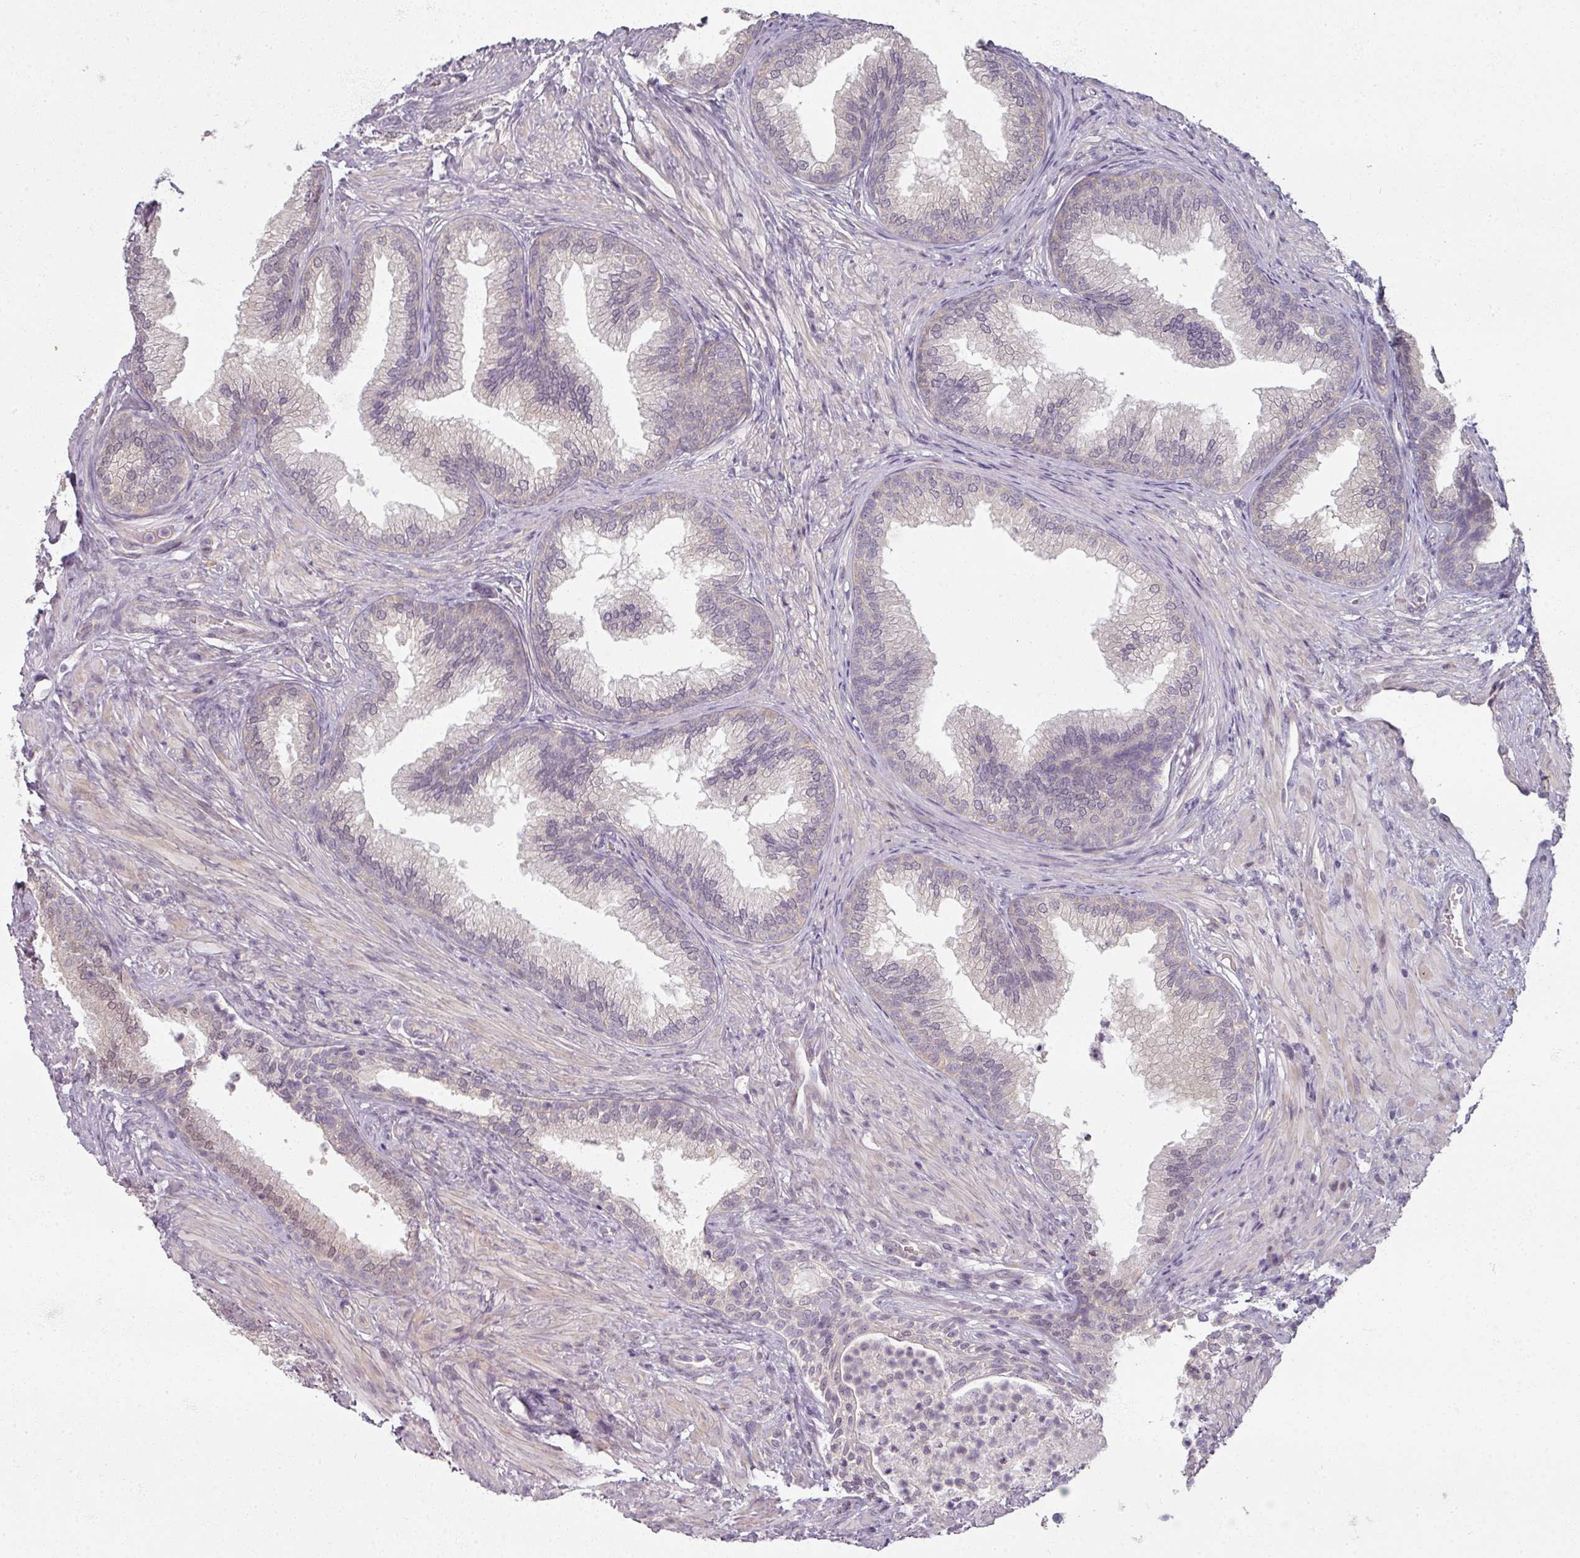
{"staining": {"intensity": "weak", "quantity": "<25%", "location": "cytoplasmic/membranous,nuclear"}, "tissue": "prostate", "cell_type": "Glandular cells", "image_type": "normal", "snomed": [{"axis": "morphology", "description": "Normal tissue, NOS"}, {"axis": "topography", "description": "Prostate"}], "caption": "DAB immunohistochemical staining of benign human prostate demonstrates no significant staining in glandular cells. The staining was performed using DAB (3,3'-diaminobenzidine) to visualize the protein expression in brown, while the nuclei were stained in blue with hematoxylin (Magnification: 20x).", "gene": "MYMK", "patient": {"sex": "male", "age": 76}}